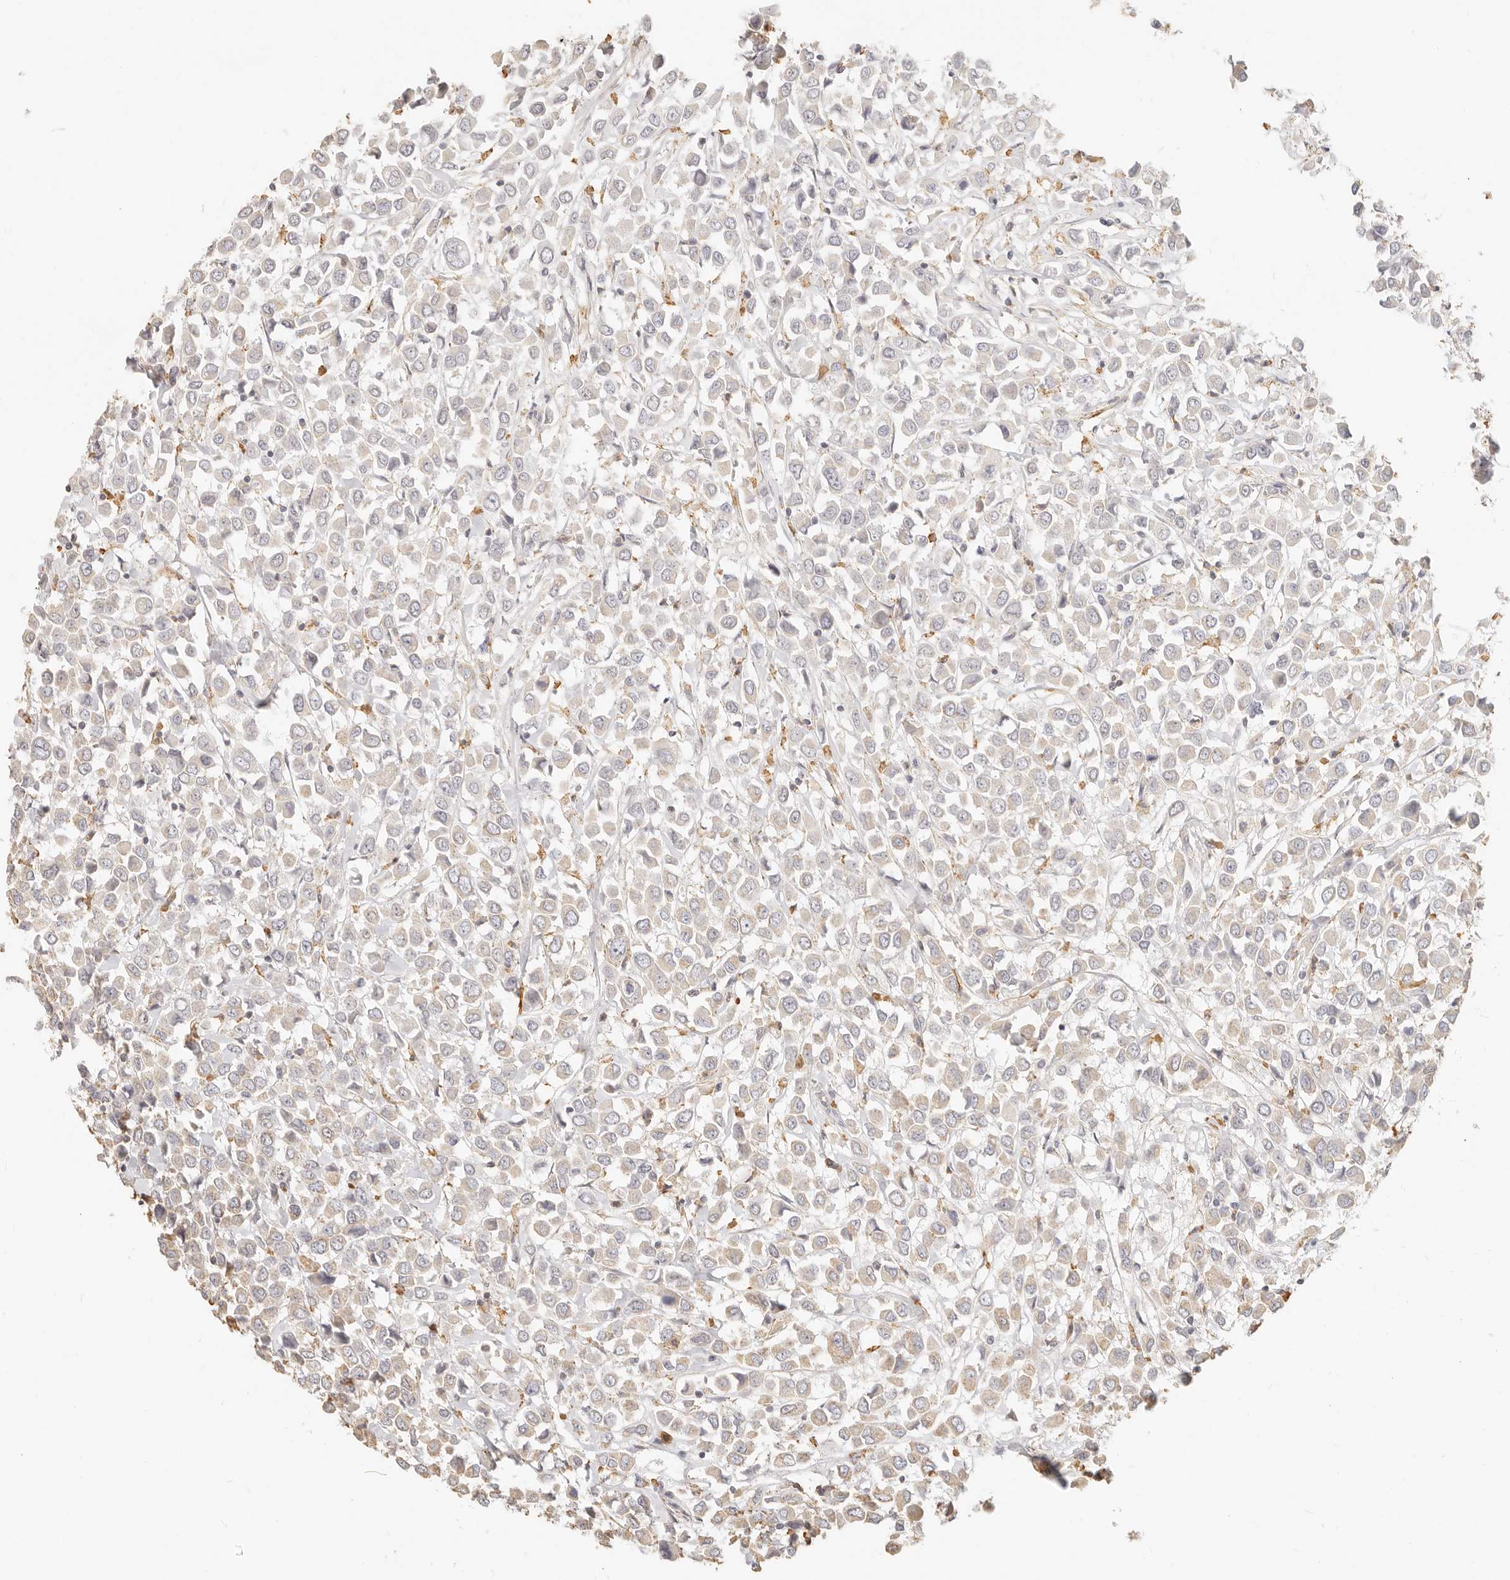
{"staining": {"intensity": "weak", "quantity": "<25%", "location": "cytoplasmic/membranous"}, "tissue": "breast cancer", "cell_type": "Tumor cells", "image_type": "cancer", "snomed": [{"axis": "morphology", "description": "Duct carcinoma"}, {"axis": "topography", "description": "Breast"}], "caption": "High magnification brightfield microscopy of intraductal carcinoma (breast) stained with DAB (3,3'-diaminobenzidine) (brown) and counterstained with hematoxylin (blue): tumor cells show no significant positivity.", "gene": "CNMD", "patient": {"sex": "female", "age": 61}}